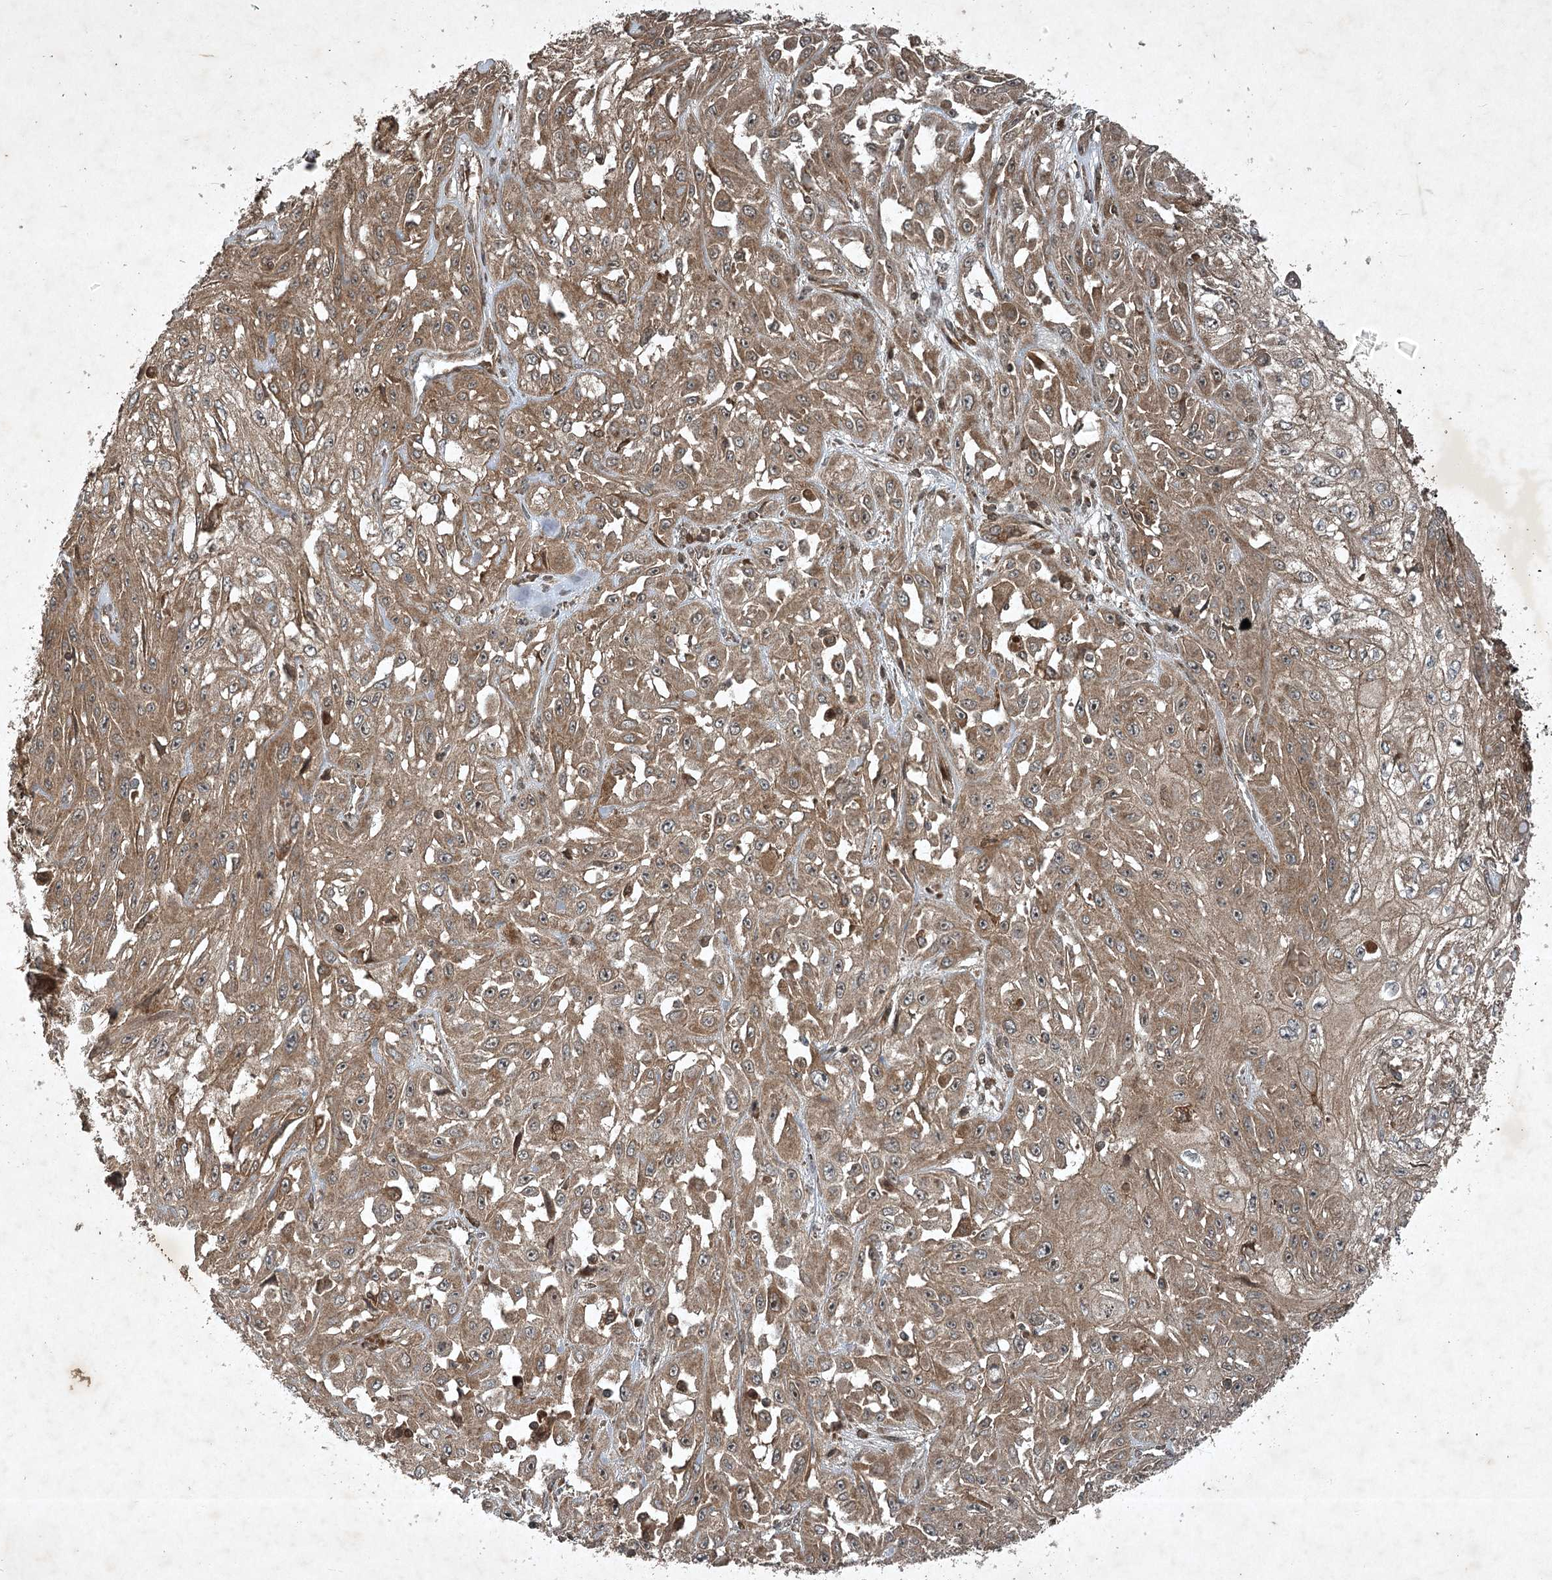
{"staining": {"intensity": "moderate", "quantity": ">75%", "location": "cytoplasmic/membranous"}, "tissue": "skin cancer", "cell_type": "Tumor cells", "image_type": "cancer", "snomed": [{"axis": "morphology", "description": "Squamous cell carcinoma, NOS"}, {"axis": "morphology", "description": "Squamous cell carcinoma, metastatic, NOS"}, {"axis": "topography", "description": "Skin"}, {"axis": "topography", "description": "Lymph node"}], "caption": "Immunohistochemistry (DAB (3,3'-diaminobenzidine)) staining of skin cancer (metastatic squamous cell carcinoma) displays moderate cytoplasmic/membranous protein expression in about >75% of tumor cells.", "gene": "UNC93A", "patient": {"sex": "male", "age": 75}}